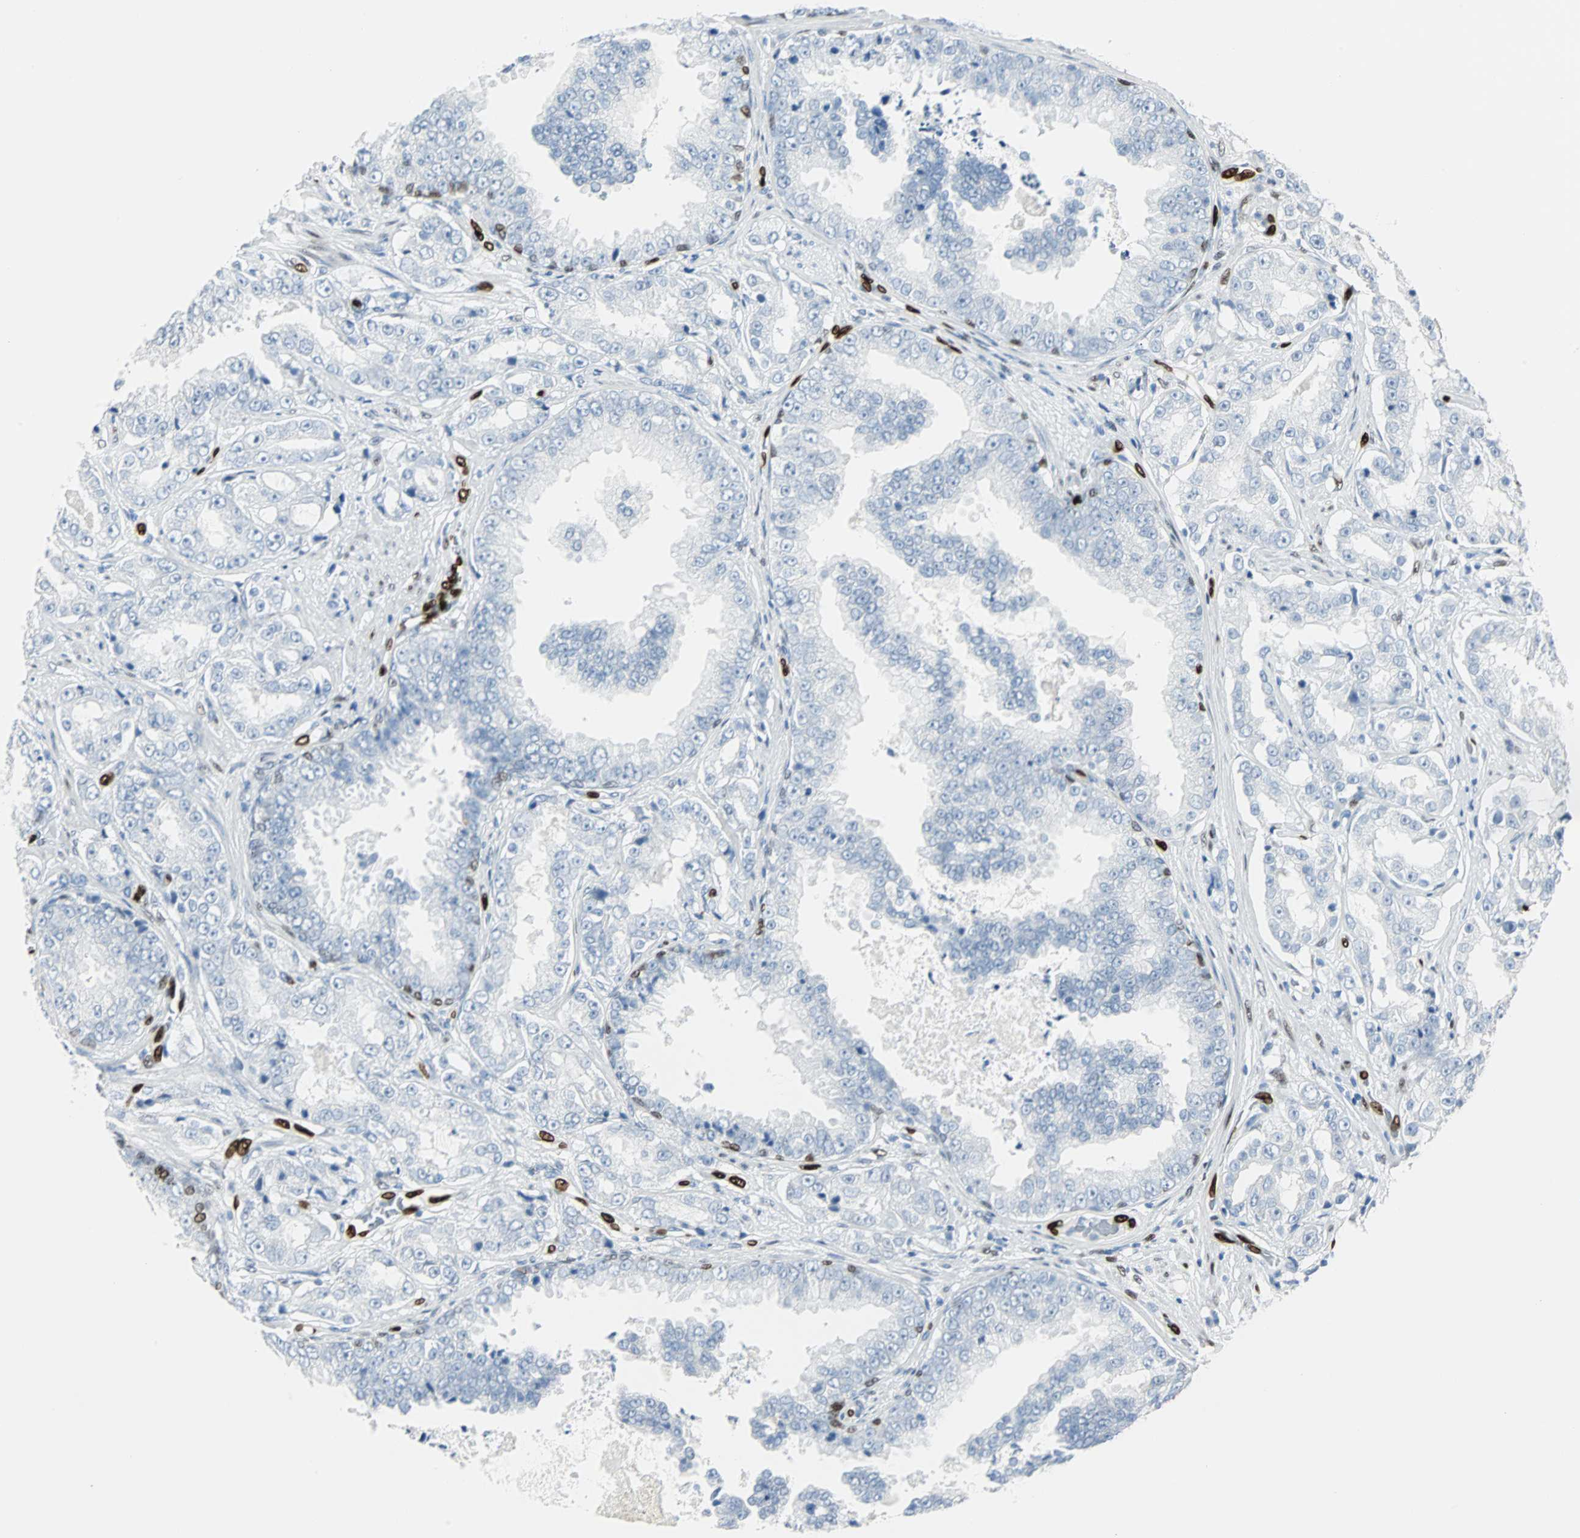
{"staining": {"intensity": "negative", "quantity": "none", "location": "none"}, "tissue": "prostate cancer", "cell_type": "Tumor cells", "image_type": "cancer", "snomed": [{"axis": "morphology", "description": "Adenocarcinoma, High grade"}, {"axis": "topography", "description": "Prostate"}], "caption": "Adenocarcinoma (high-grade) (prostate) was stained to show a protein in brown. There is no significant expression in tumor cells.", "gene": "IL33", "patient": {"sex": "male", "age": 73}}